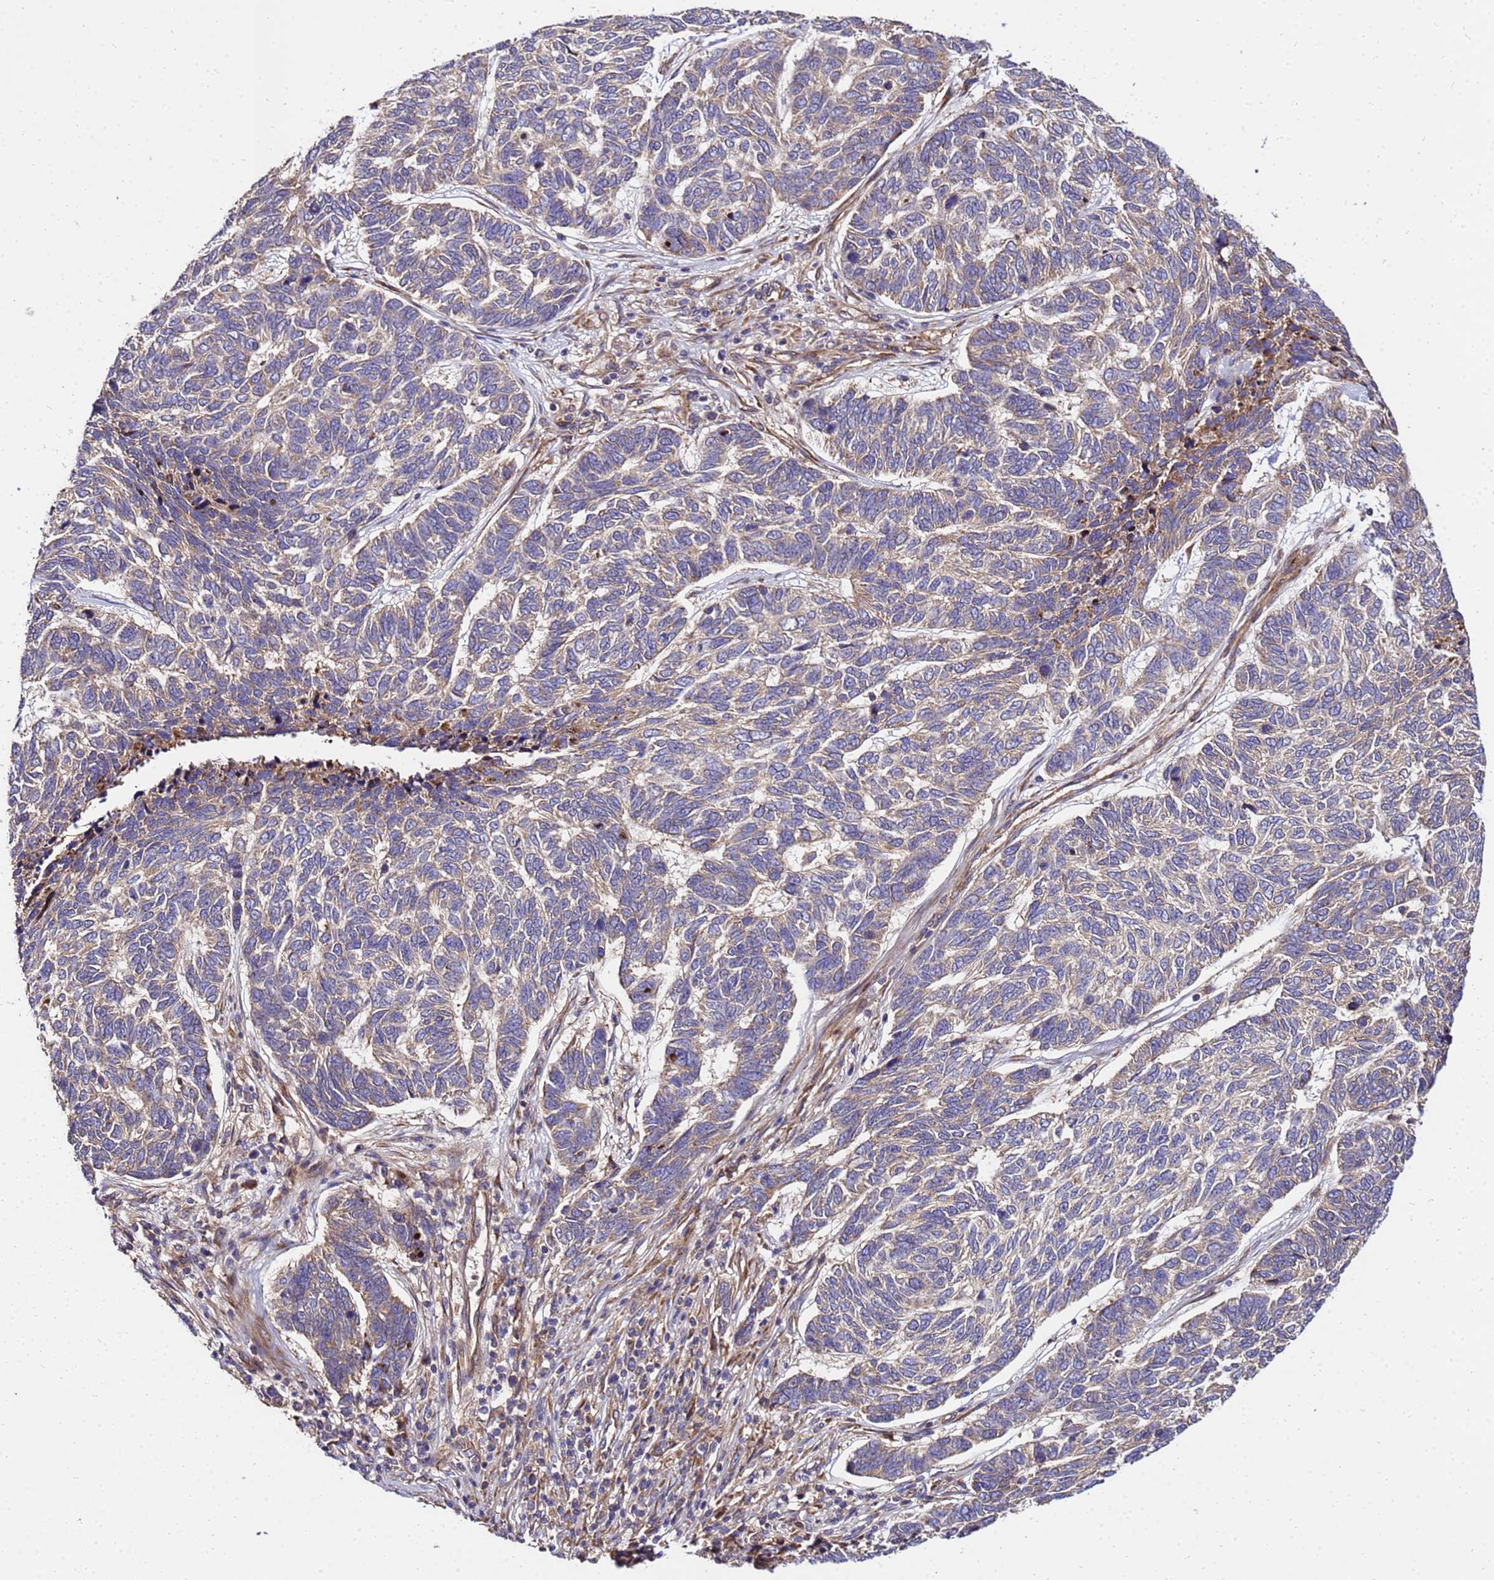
{"staining": {"intensity": "weak", "quantity": ">75%", "location": "cytoplasmic/membranous"}, "tissue": "skin cancer", "cell_type": "Tumor cells", "image_type": "cancer", "snomed": [{"axis": "morphology", "description": "Basal cell carcinoma"}, {"axis": "topography", "description": "Skin"}], "caption": "This histopathology image demonstrates IHC staining of skin cancer, with low weak cytoplasmic/membranous expression in approximately >75% of tumor cells.", "gene": "WWC2", "patient": {"sex": "female", "age": 65}}